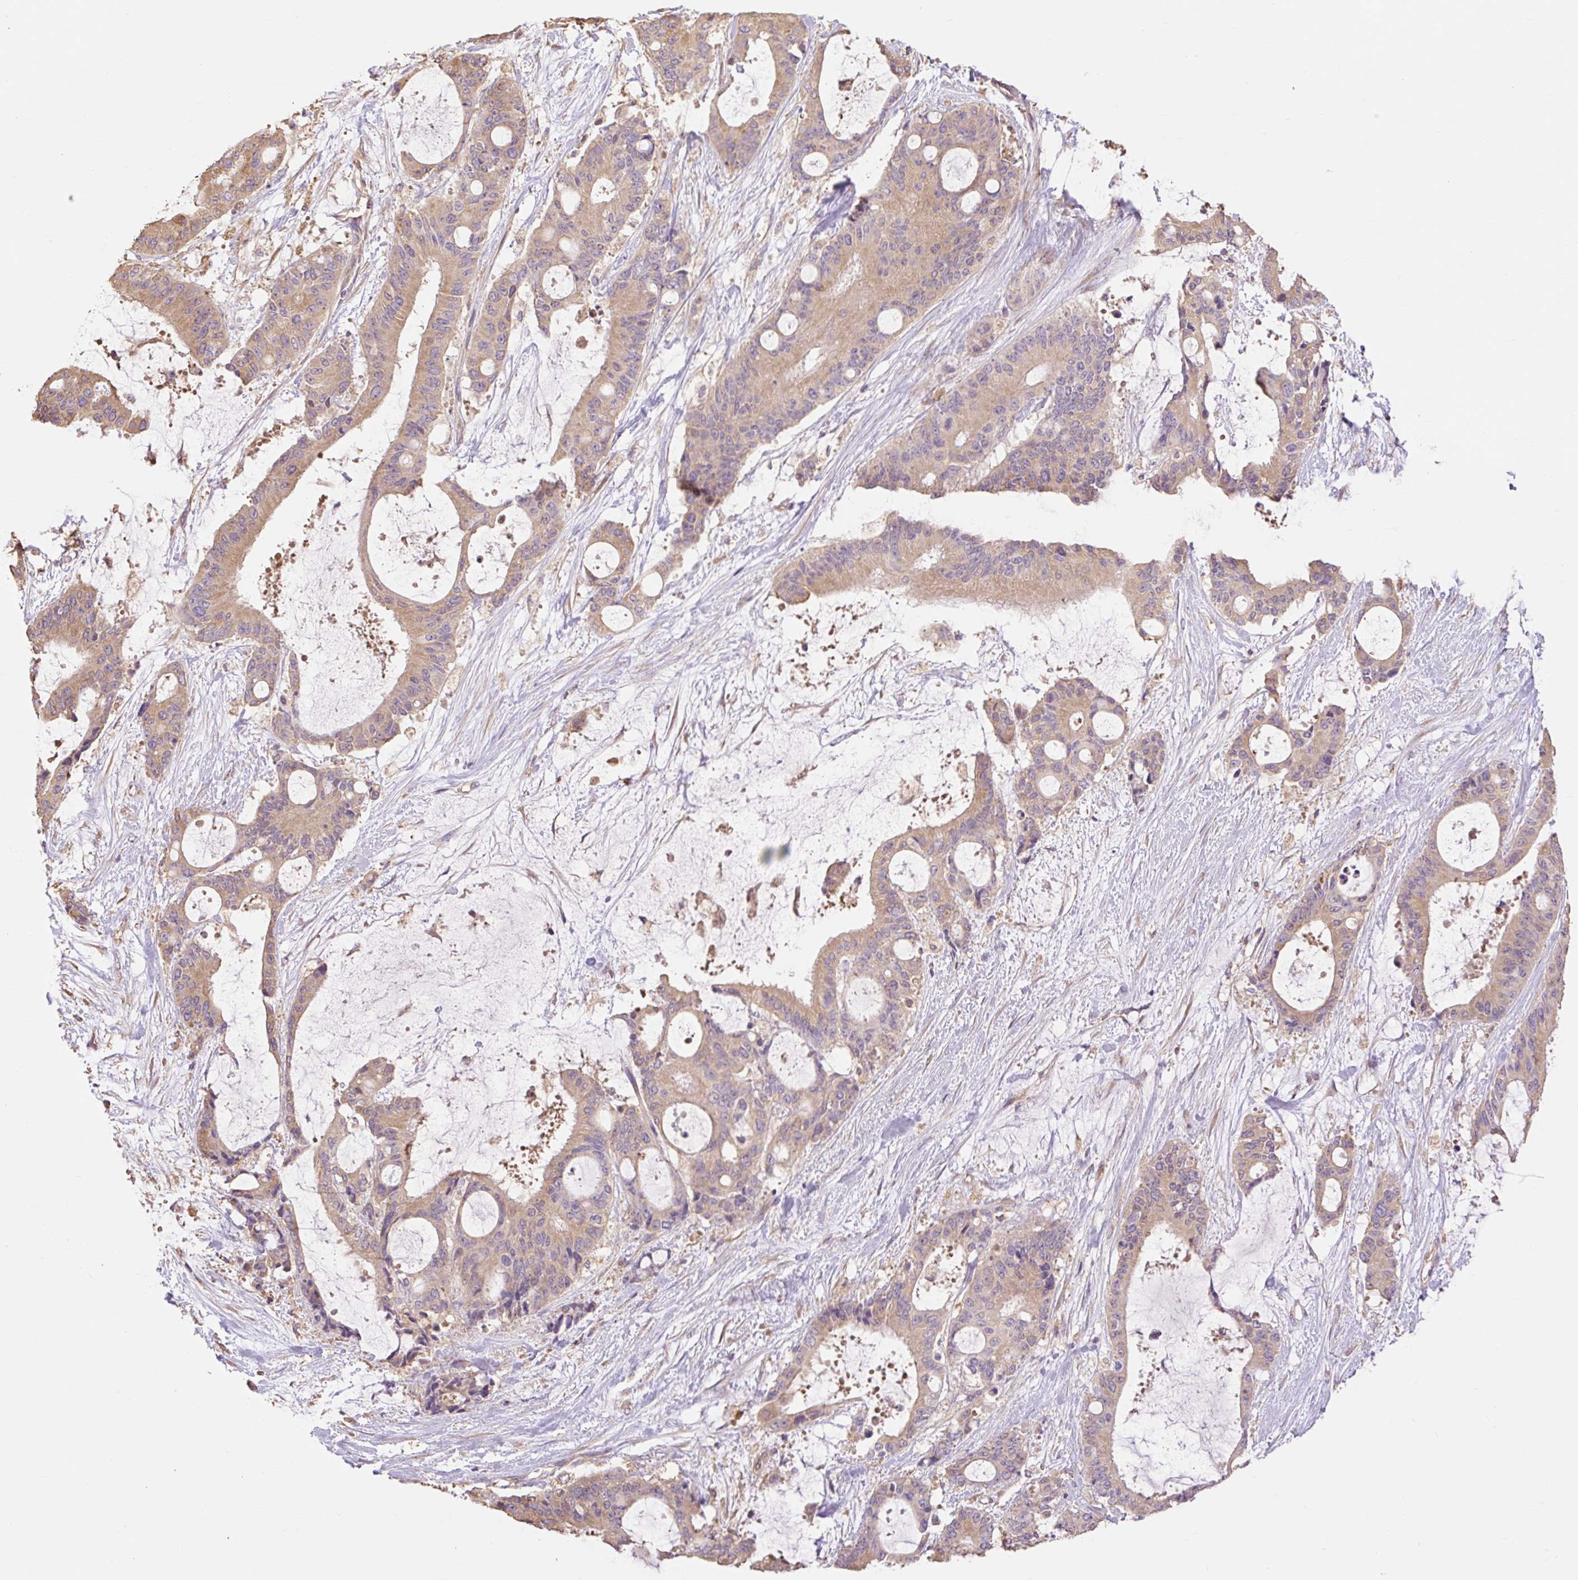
{"staining": {"intensity": "moderate", "quantity": ">75%", "location": "cytoplasmic/membranous"}, "tissue": "liver cancer", "cell_type": "Tumor cells", "image_type": "cancer", "snomed": [{"axis": "morphology", "description": "Normal tissue, NOS"}, {"axis": "morphology", "description": "Cholangiocarcinoma"}, {"axis": "topography", "description": "Liver"}, {"axis": "topography", "description": "Peripheral nerve tissue"}], "caption": "An image of cholangiocarcinoma (liver) stained for a protein demonstrates moderate cytoplasmic/membranous brown staining in tumor cells.", "gene": "DESI1", "patient": {"sex": "female", "age": 73}}